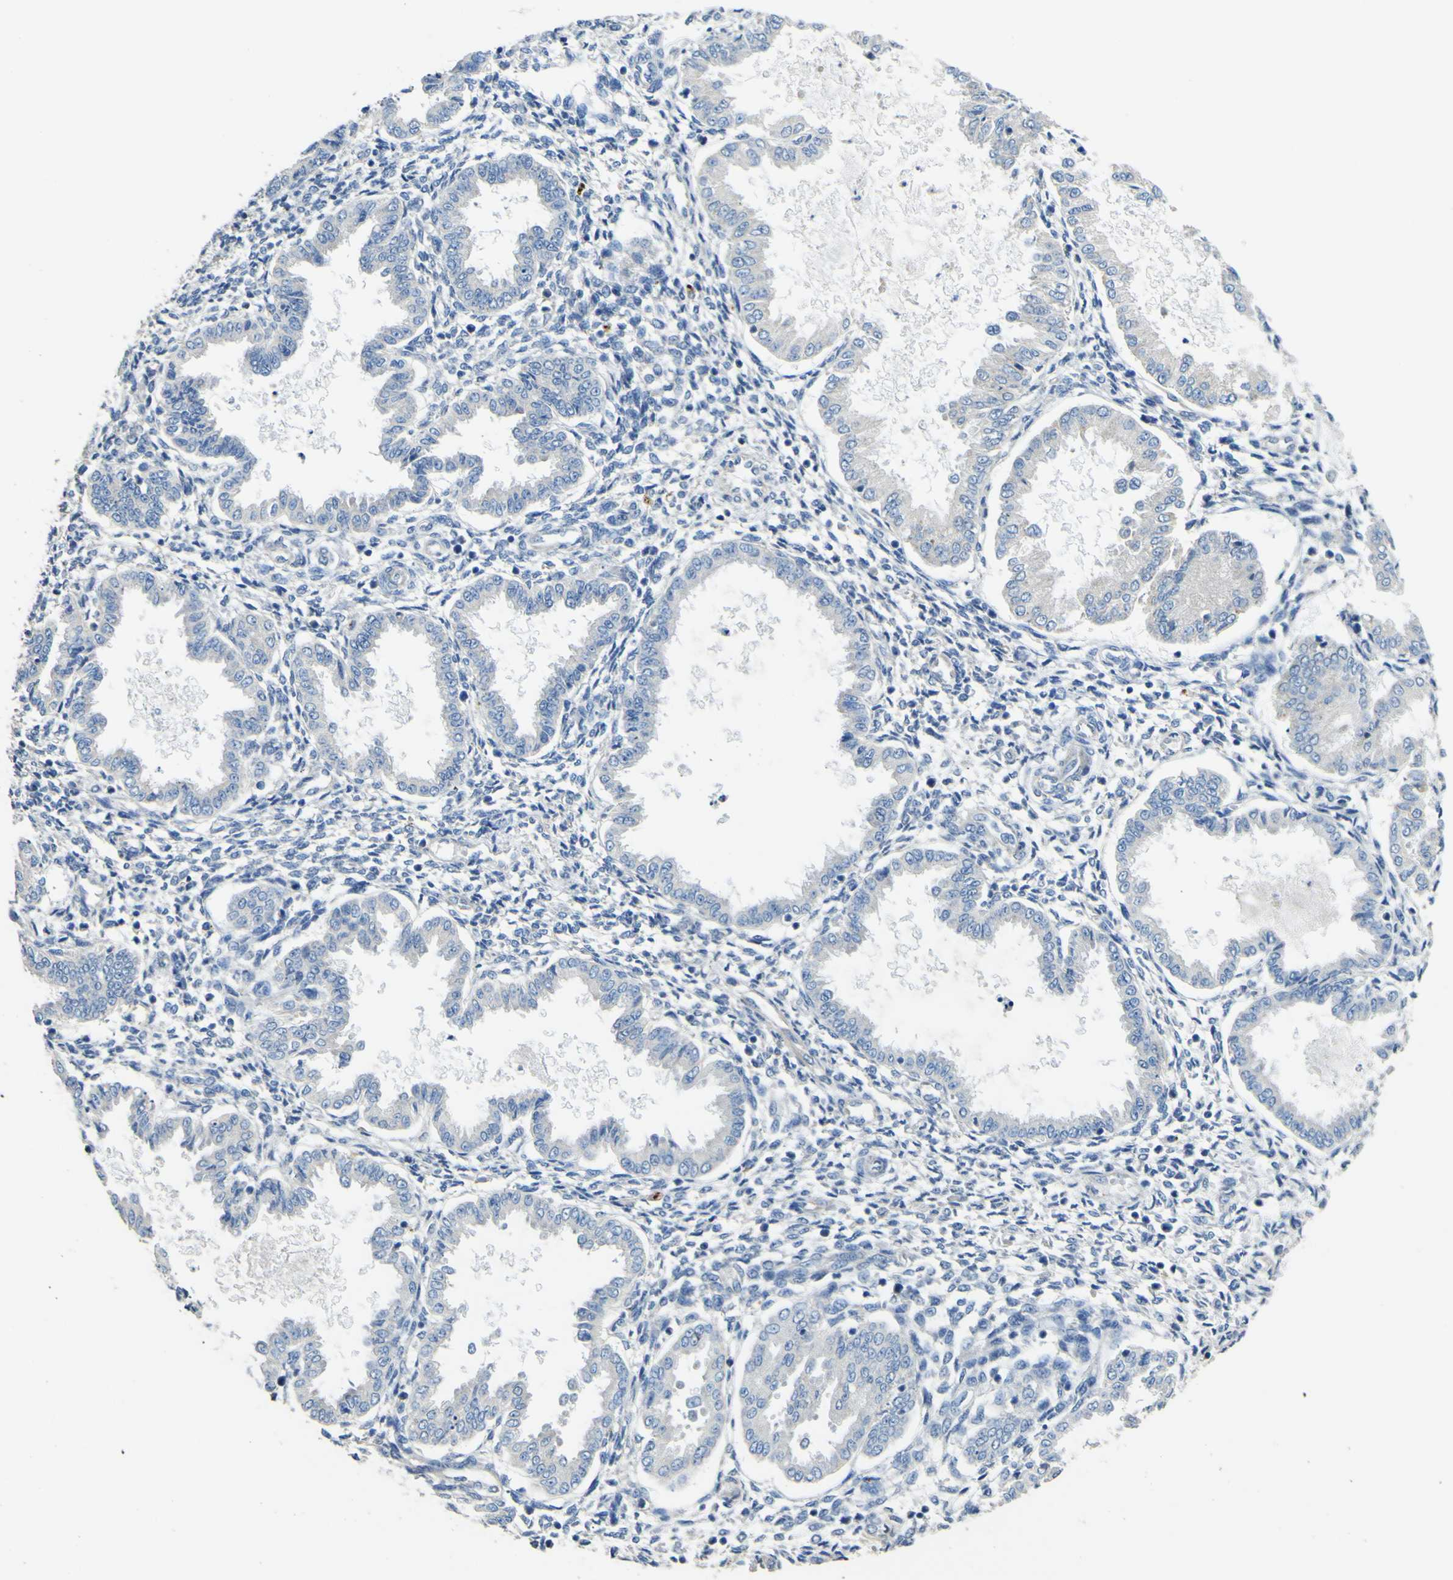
{"staining": {"intensity": "negative", "quantity": "none", "location": "none"}, "tissue": "endometrium", "cell_type": "Cells in endometrial stroma", "image_type": "normal", "snomed": [{"axis": "morphology", "description": "Normal tissue, NOS"}, {"axis": "topography", "description": "Endometrium"}], "caption": "Immunohistochemistry (IHC) histopathology image of normal human endometrium stained for a protein (brown), which demonstrates no staining in cells in endometrial stroma.", "gene": "ALDH18A1", "patient": {"sex": "female", "age": 33}}